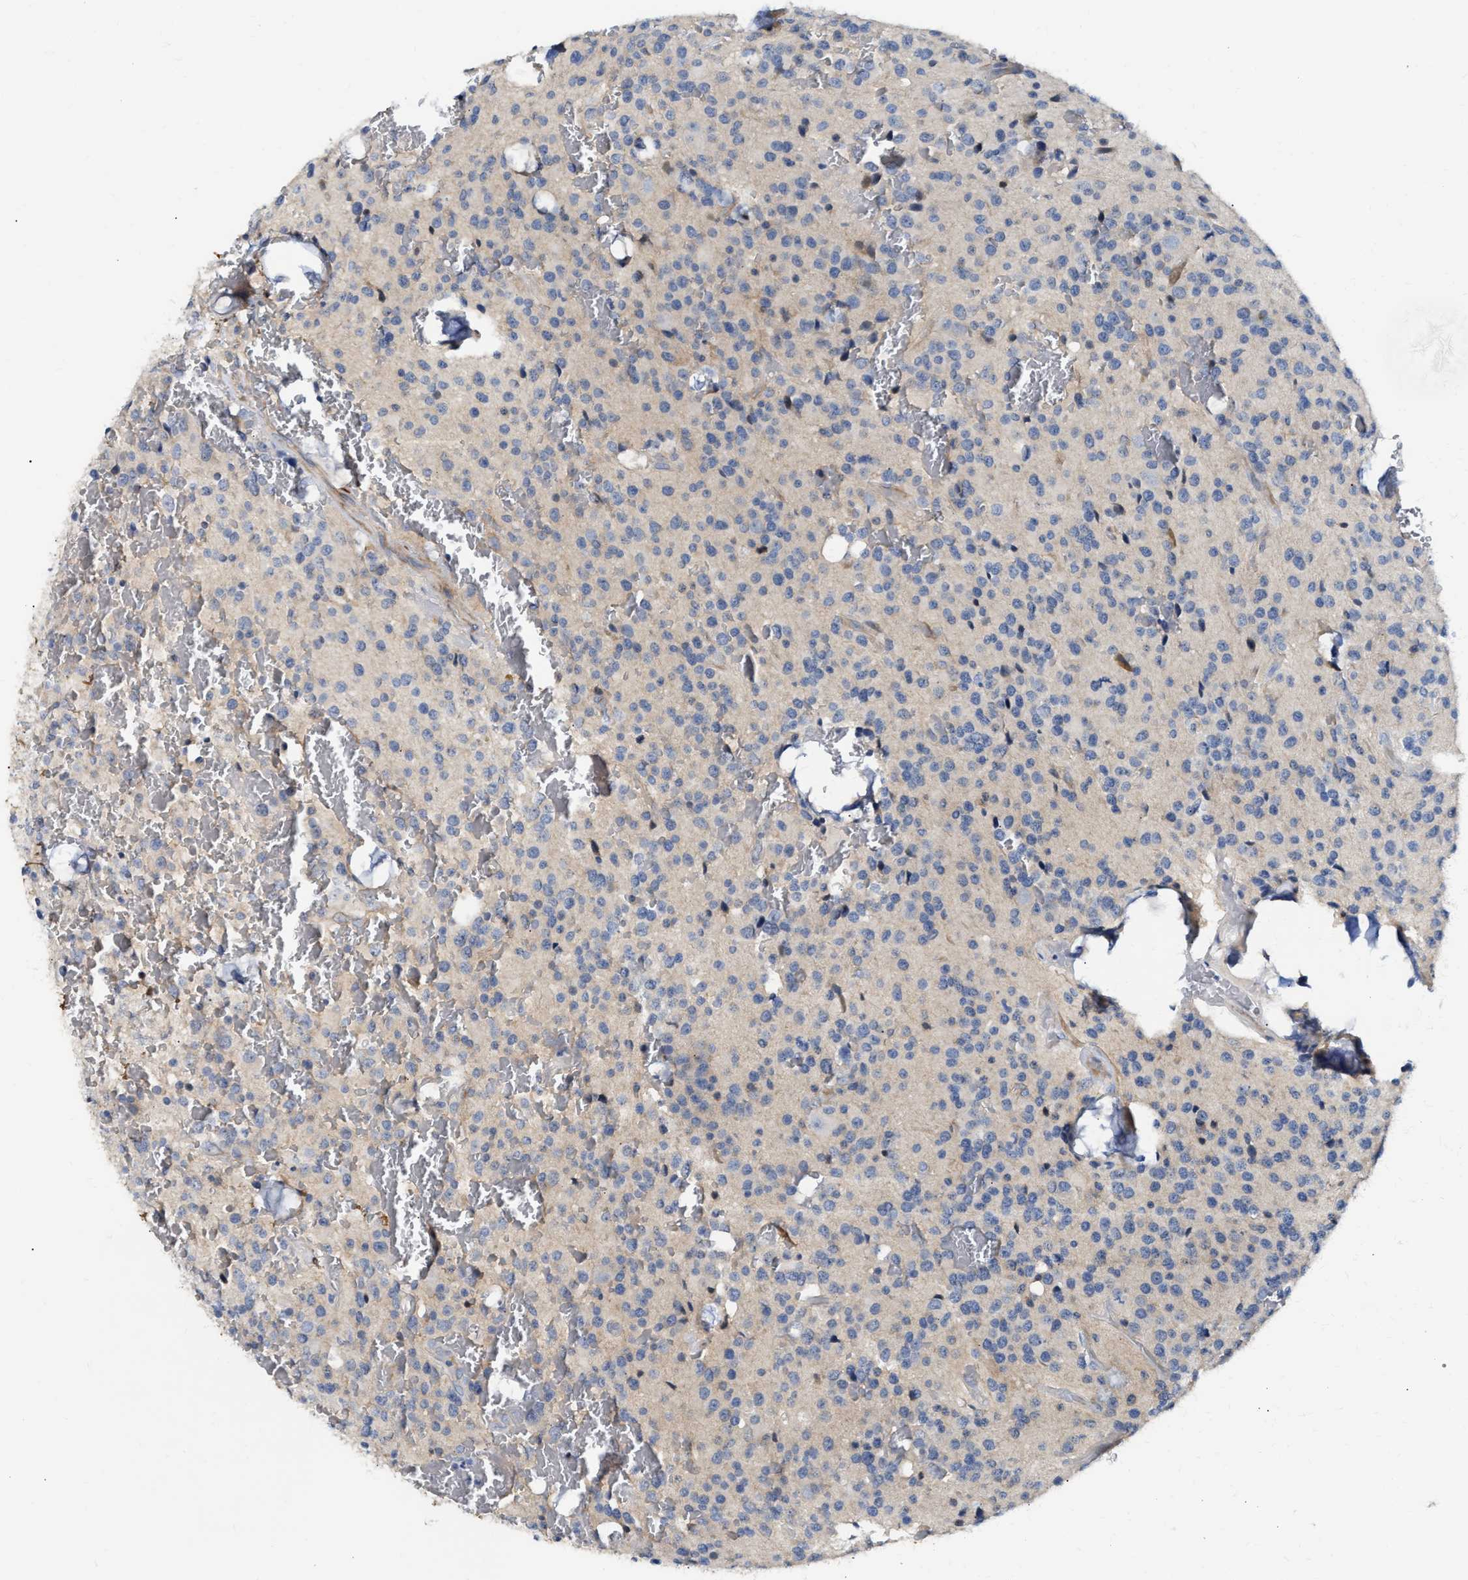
{"staining": {"intensity": "weak", "quantity": "<25%", "location": "cytoplasmic/membranous"}, "tissue": "glioma", "cell_type": "Tumor cells", "image_type": "cancer", "snomed": [{"axis": "morphology", "description": "Glioma, malignant, Low grade"}, {"axis": "topography", "description": "Brain"}], "caption": "This is an immunohistochemistry (IHC) photomicrograph of human glioma. There is no positivity in tumor cells.", "gene": "FHL1", "patient": {"sex": "male", "age": 58}}